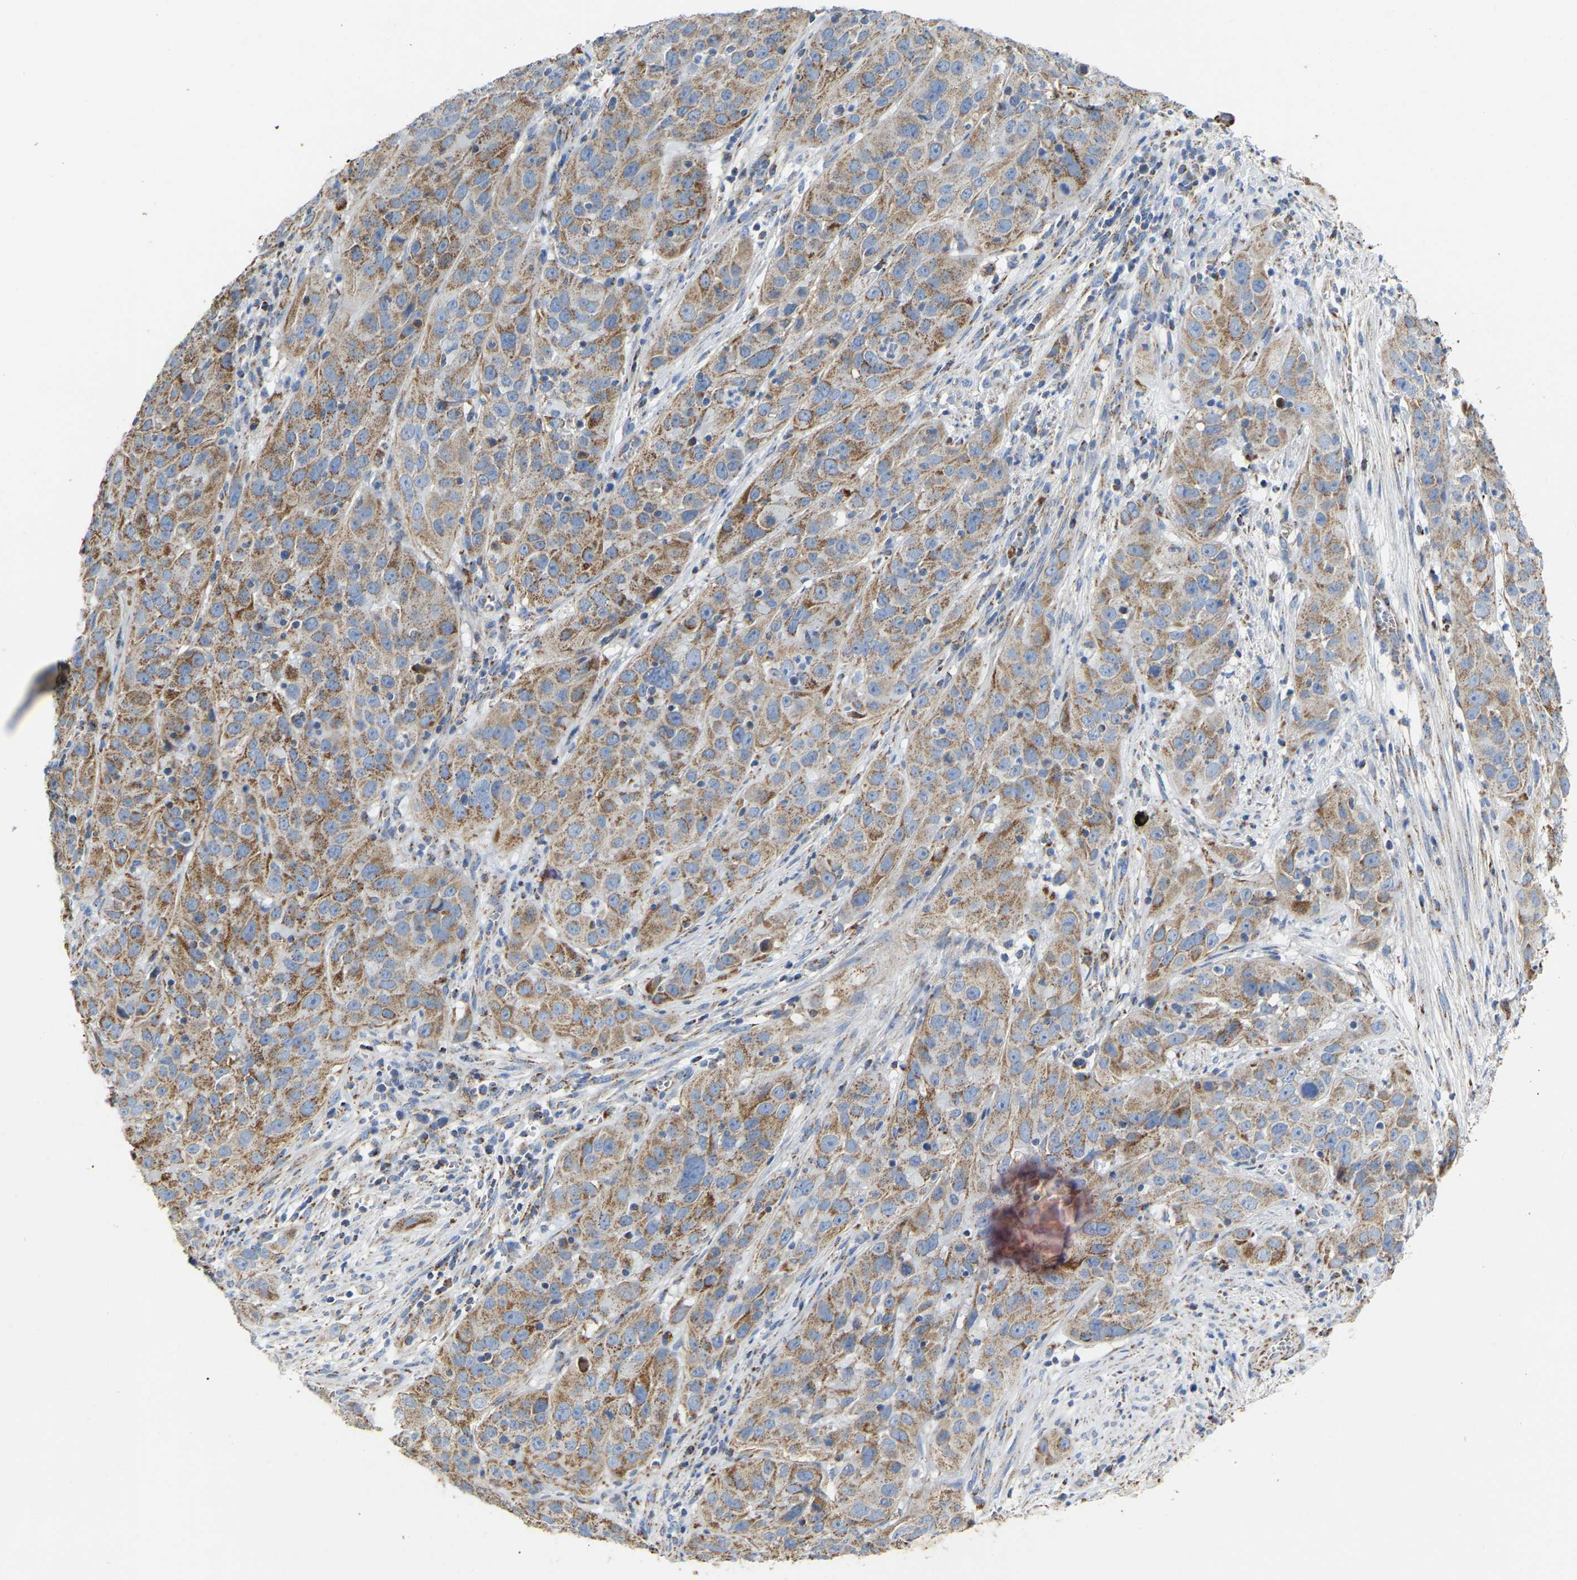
{"staining": {"intensity": "weak", "quantity": ">75%", "location": "cytoplasmic/membranous"}, "tissue": "cervical cancer", "cell_type": "Tumor cells", "image_type": "cancer", "snomed": [{"axis": "morphology", "description": "Squamous cell carcinoma, NOS"}, {"axis": "topography", "description": "Cervix"}], "caption": "A brown stain shows weak cytoplasmic/membranous expression of a protein in human cervical cancer tumor cells.", "gene": "HIBADH", "patient": {"sex": "female", "age": 32}}